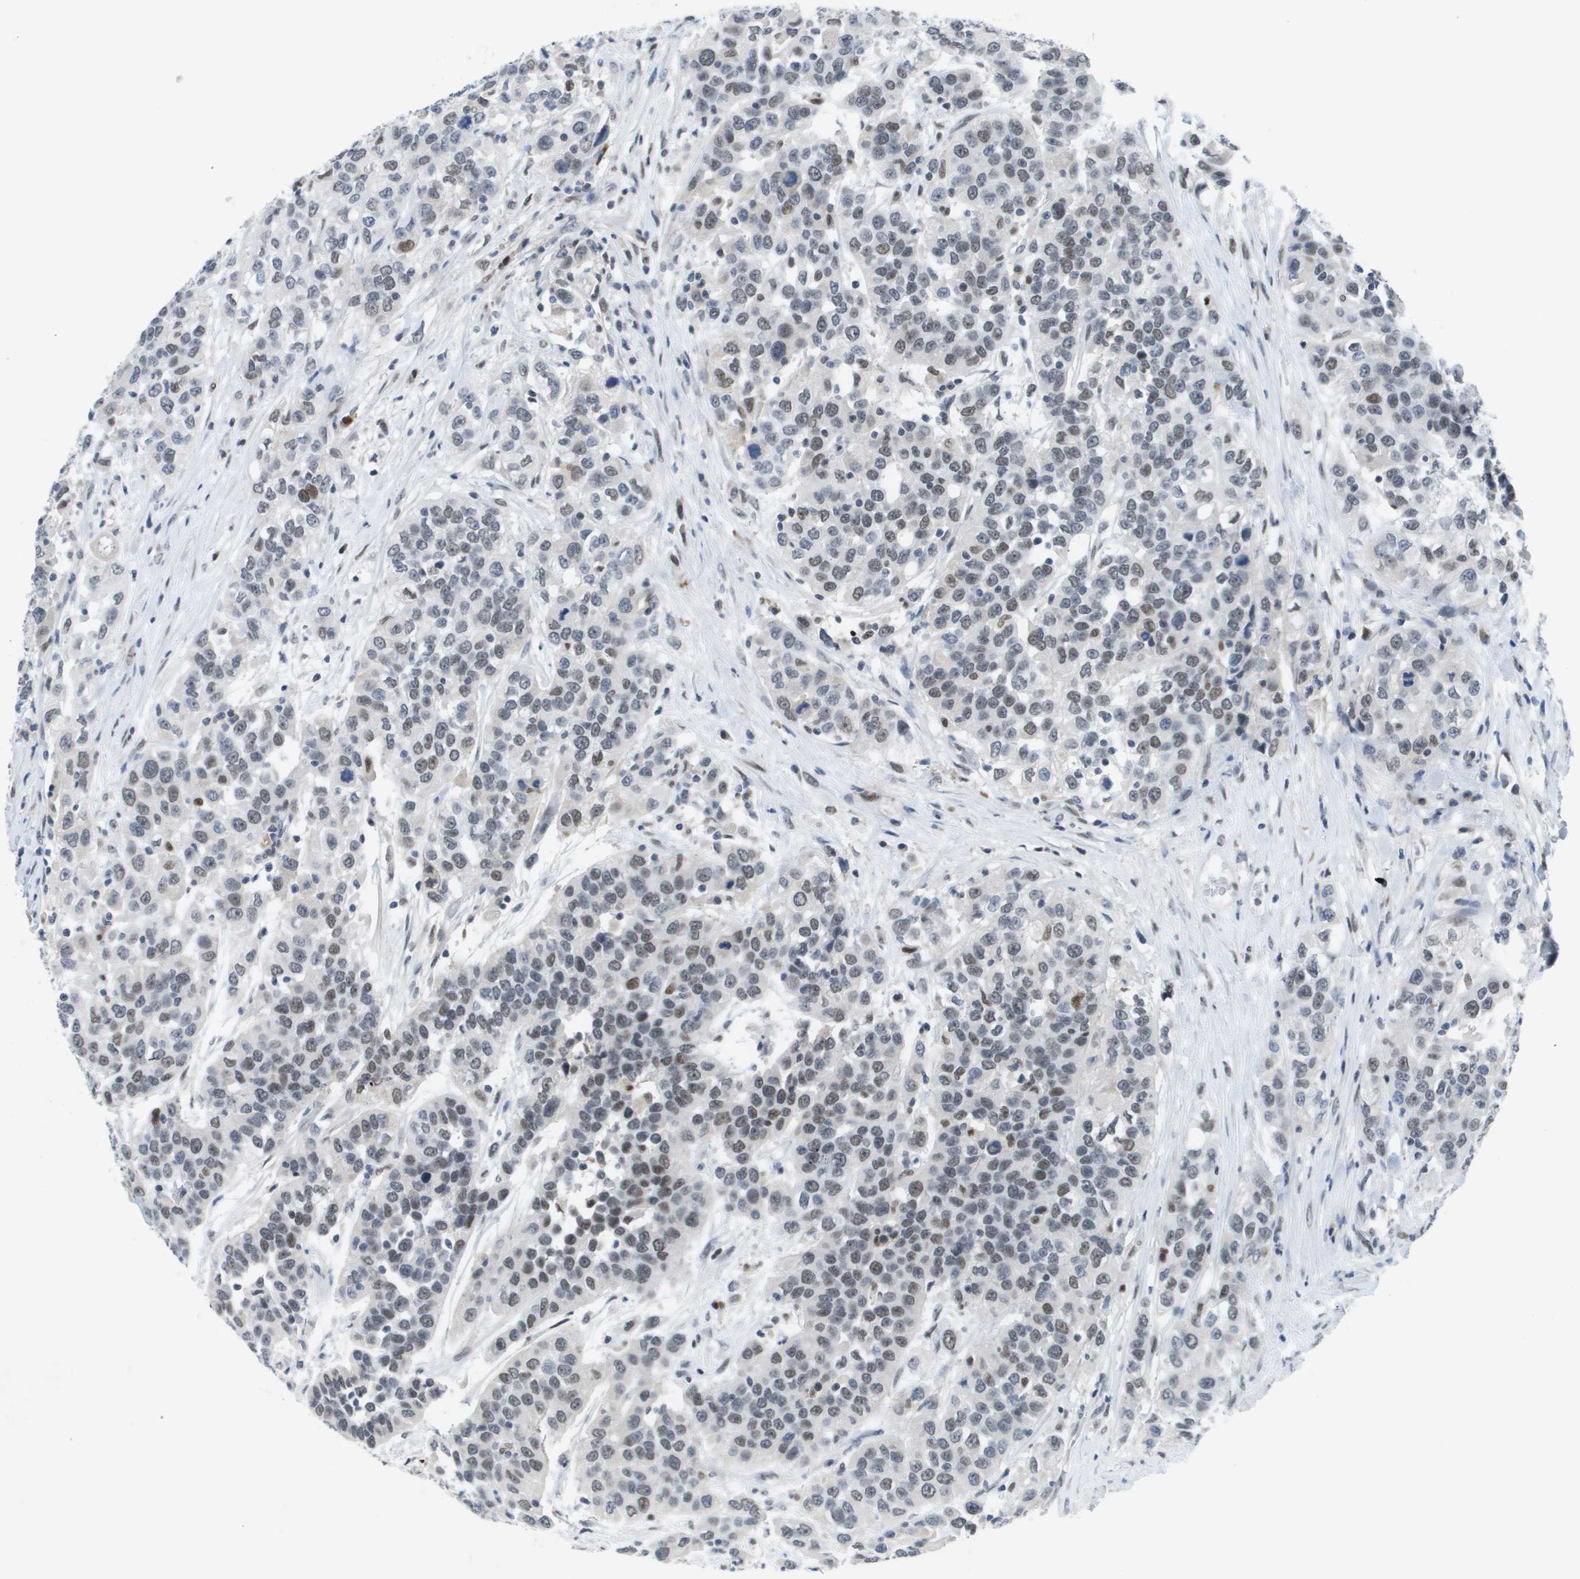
{"staining": {"intensity": "moderate", "quantity": "25%-75%", "location": "nuclear"}, "tissue": "urothelial cancer", "cell_type": "Tumor cells", "image_type": "cancer", "snomed": [{"axis": "morphology", "description": "Urothelial carcinoma, High grade"}, {"axis": "topography", "description": "Urinary bladder"}], "caption": "Protein analysis of urothelial cancer tissue displays moderate nuclear expression in about 25%-75% of tumor cells. (brown staining indicates protein expression, while blue staining denotes nuclei).", "gene": "TP53RK", "patient": {"sex": "female", "age": 80}}